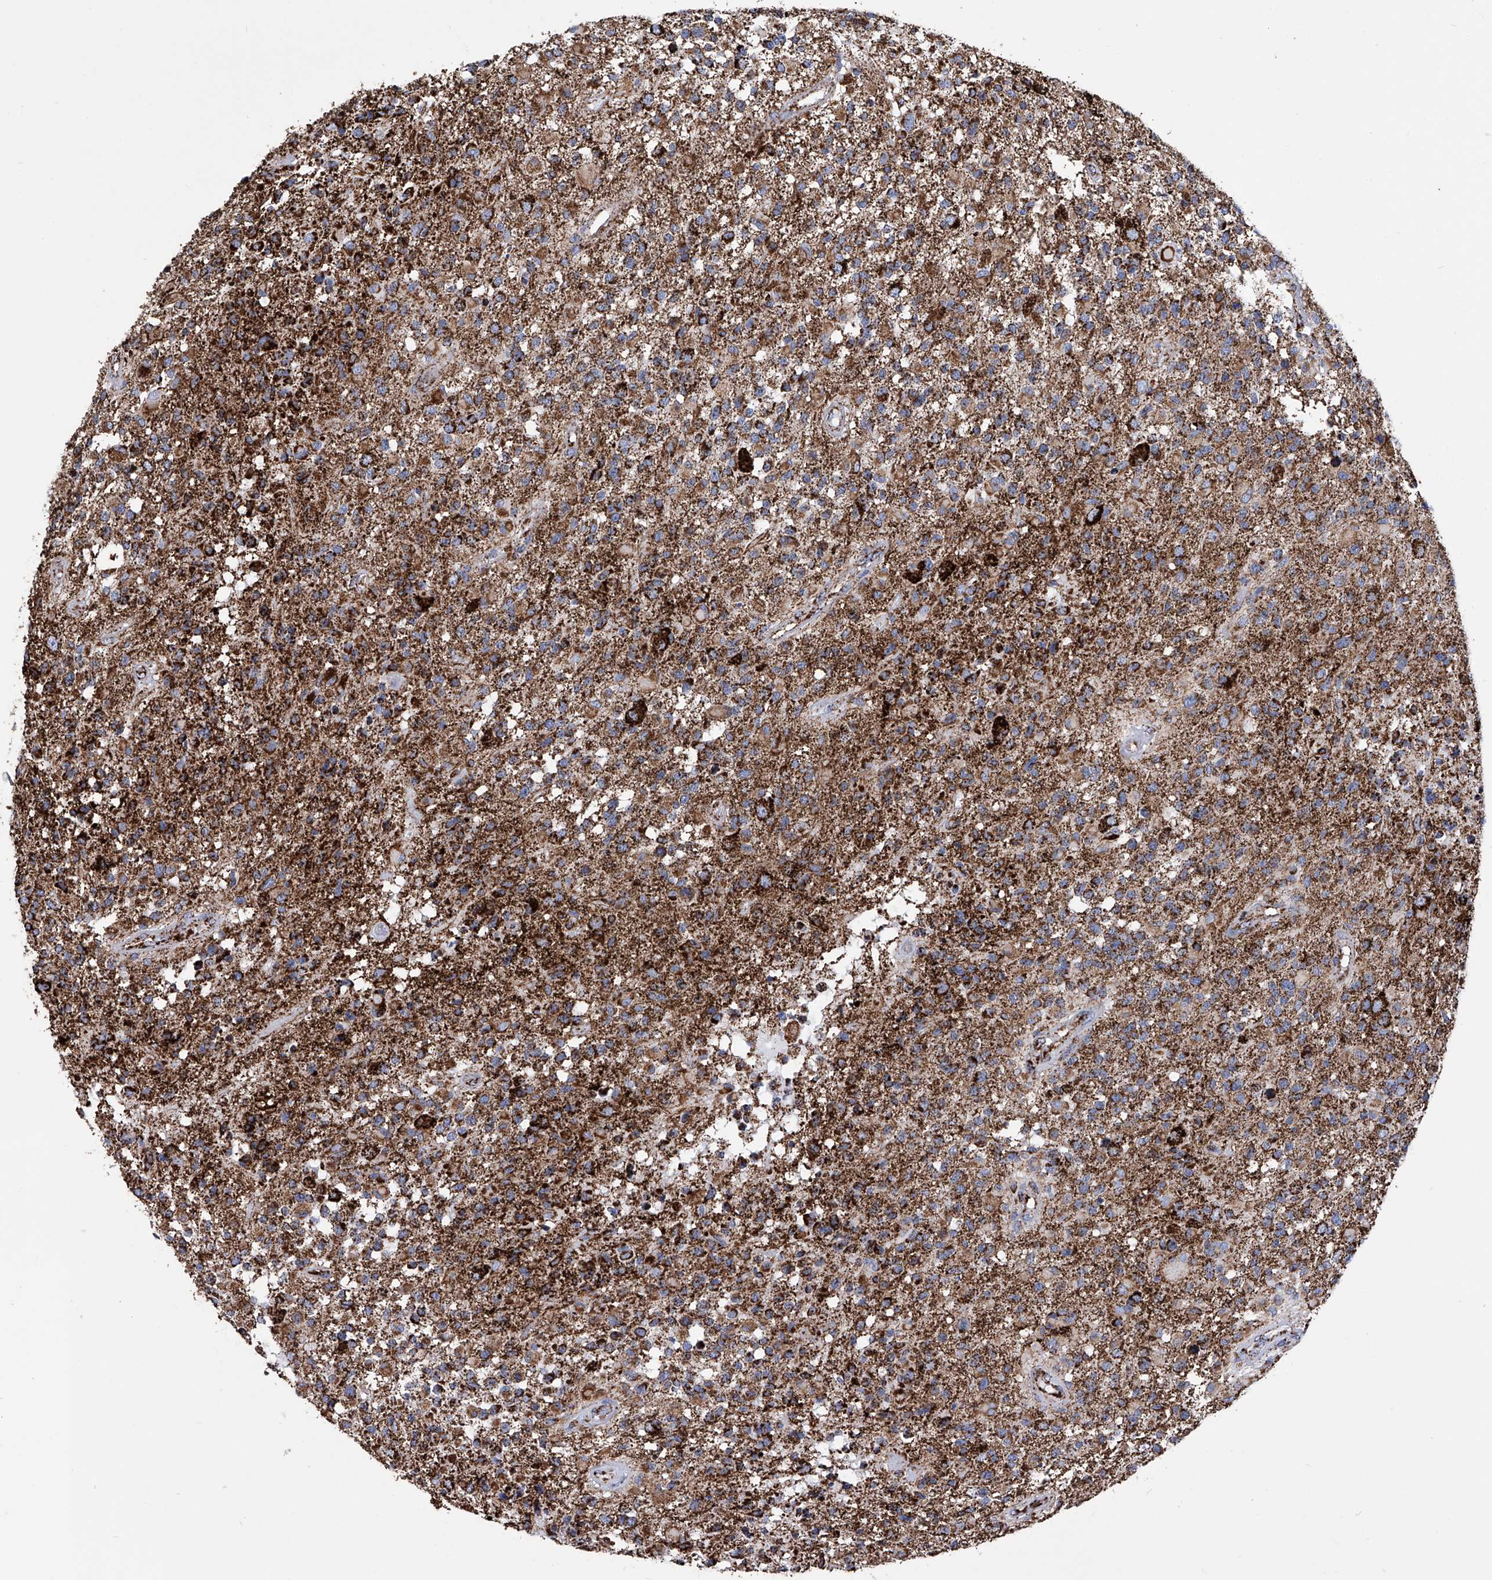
{"staining": {"intensity": "strong", "quantity": ">75%", "location": "cytoplasmic/membranous"}, "tissue": "glioma", "cell_type": "Tumor cells", "image_type": "cancer", "snomed": [{"axis": "morphology", "description": "Glioma, malignant, High grade"}, {"axis": "morphology", "description": "Glioblastoma, NOS"}, {"axis": "topography", "description": "Brain"}], "caption": "Strong cytoplasmic/membranous staining for a protein is seen in about >75% of tumor cells of glioma using immunohistochemistry.", "gene": "ATP5PF", "patient": {"sex": "male", "age": 60}}